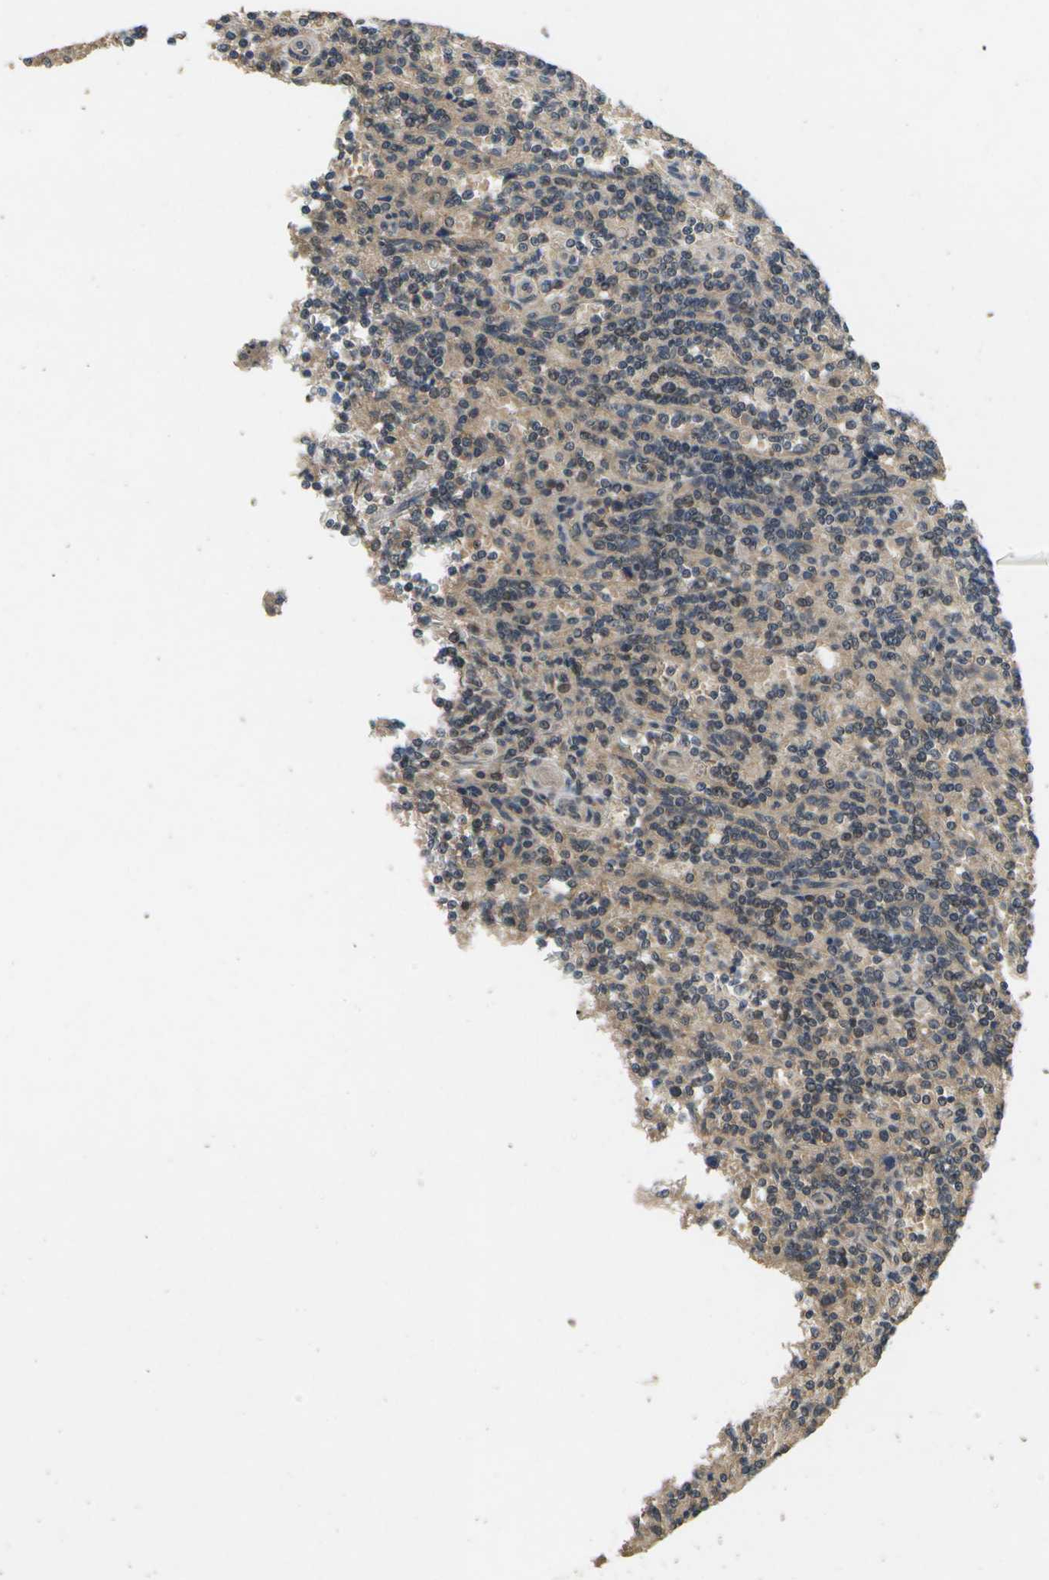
{"staining": {"intensity": "weak", "quantity": "<25%", "location": "cytoplasmic/membranous"}, "tissue": "lymphoma", "cell_type": "Tumor cells", "image_type": "cancer", "snomed": [{"axis": "morphology", "description": "Malignant lymphoma, non-Hodgkin's type, Low grade"}, {"axis": "topography", "description": "Spleen"}], "caption": "This is an immunohistochemistry (IHC) histopathology image of lymphoma. There is no staining in tumor cells.", "gene": "ALAS1", "patient": {"sex": "male", "age": 73}}